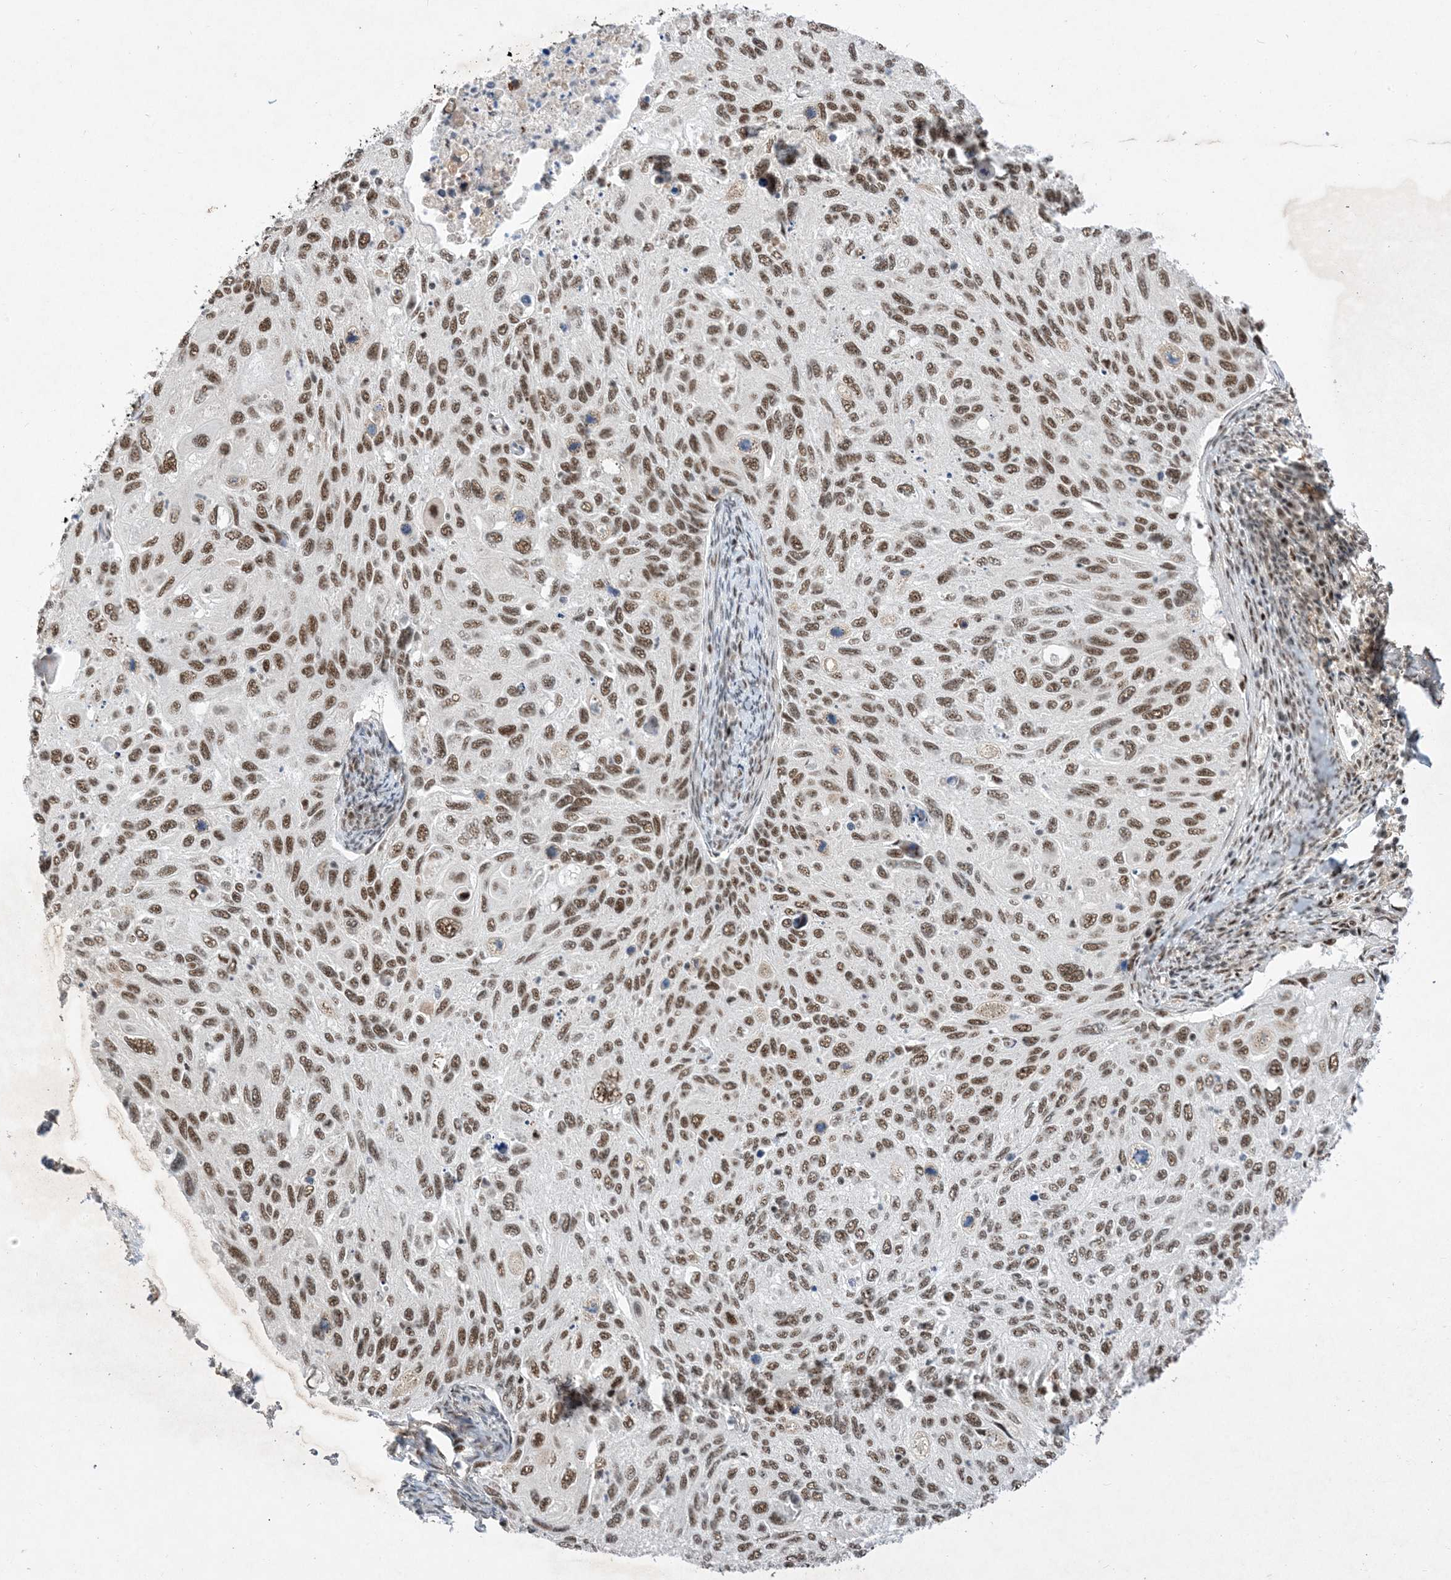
{"staining": {"intensity": "moderate", "quantity": ">75%", "location": "nuclear"}, "tissue": "cervical cancer", "cell_type": "Tumor cells", "image_type": "cancer", "snomed": [{"axis": "morphology", "description": "Squamous cell carcinoma, NOS"}, {"axis": "topography", "description": "Cervix"}], "caption": "About >75% of tumor cells in cervical cancer (squamous cell carcinoma) demonstrate moderate nuclear protein expression as visualized by brown immunohistochemical staining.", "gene": "SF3A3", "patient": {"sex": "female", "age": 70}}